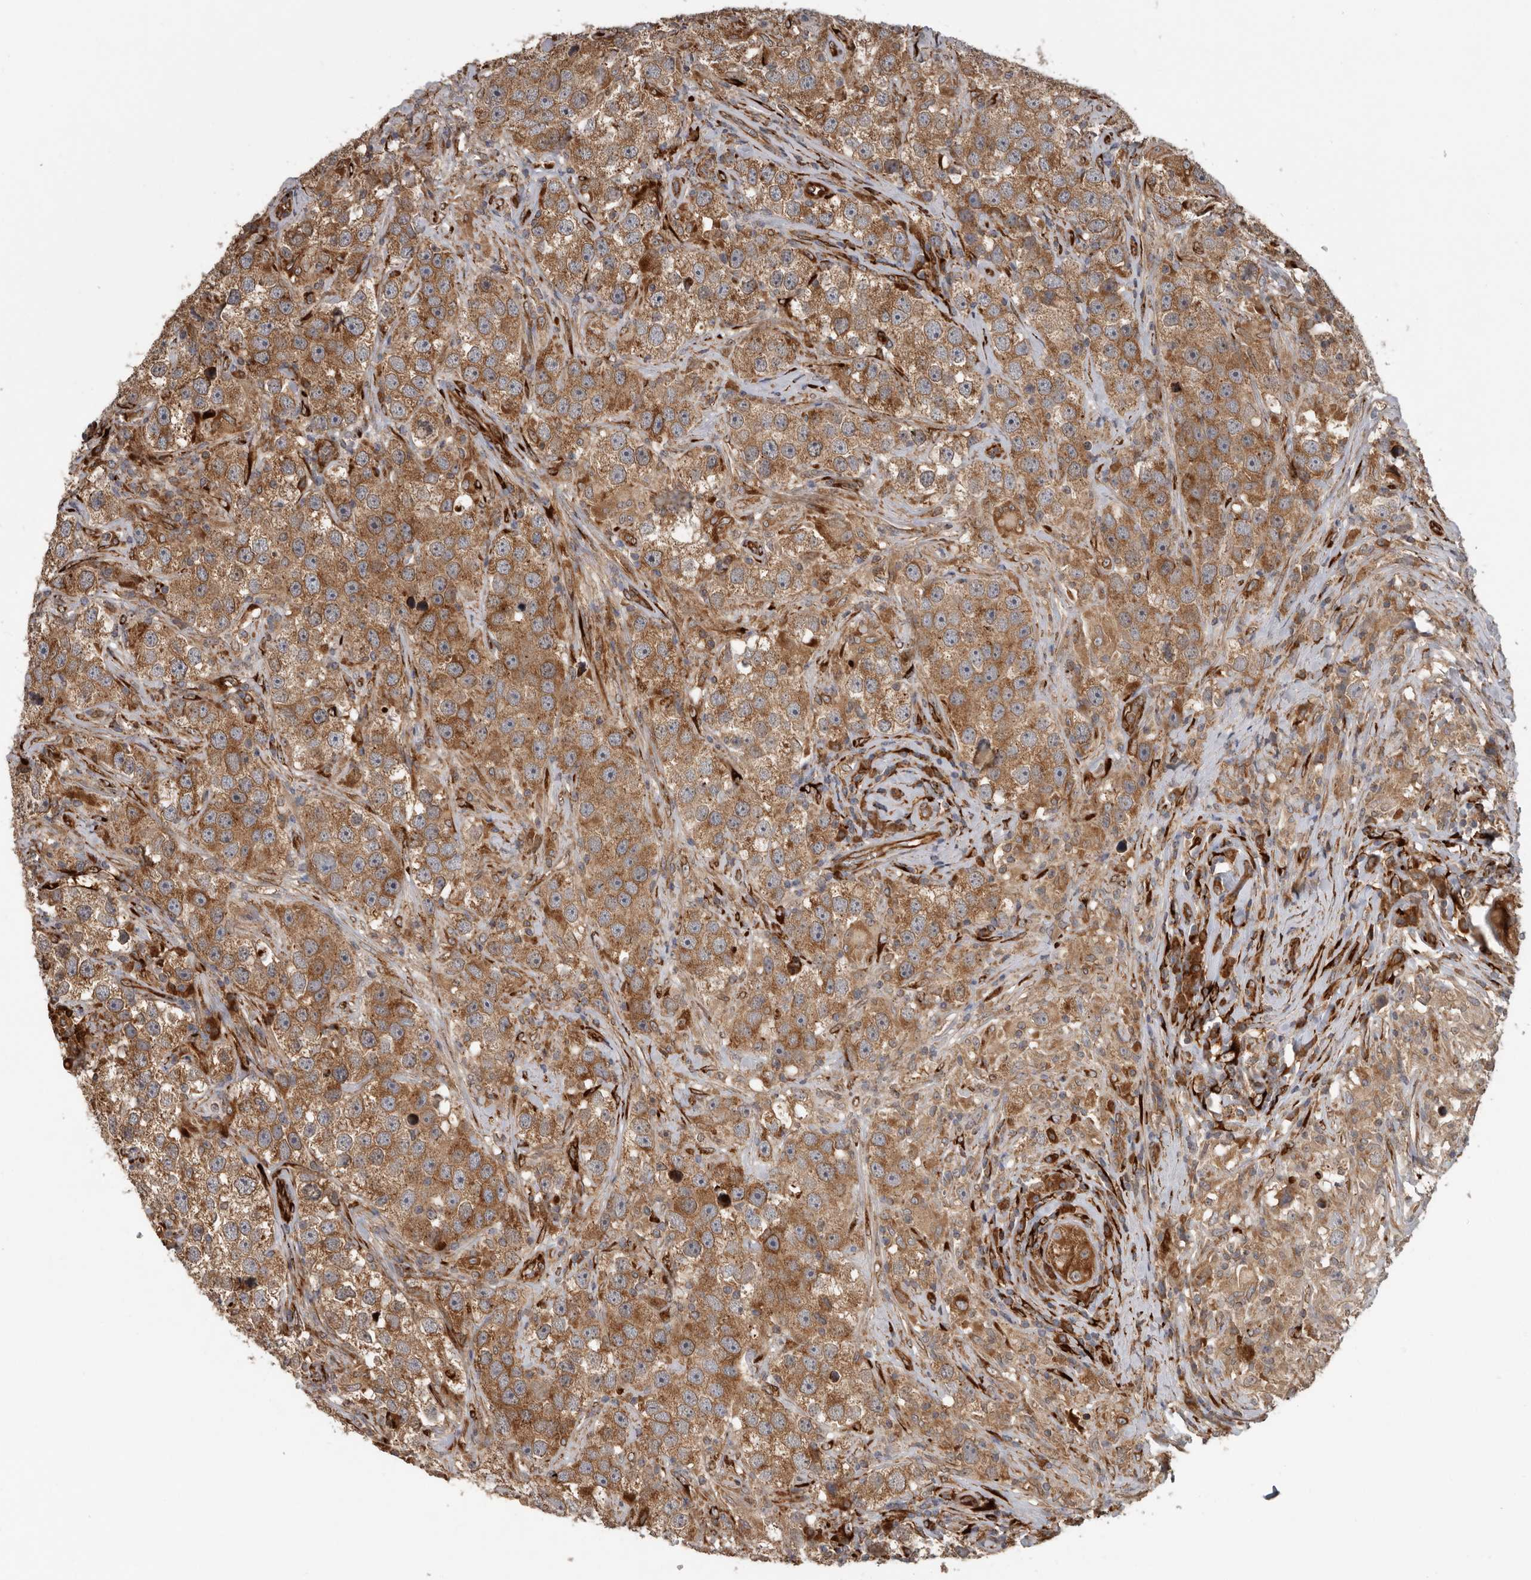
{"staining": {"intensity": "moderate", "quantity": ">75%", "location": "cytoplasmic/membranous"}, "tissue": "testis cancer", "cell_type": "Tumor cells", "image_type": "cancer", "snomed": [{"axis": "morphology", "description": "Seminoma, NOS"}, {"axis": "topography", "description": "Testis"}], "caption": "Protein expression analysis of seminoma (testis) exhibits moderate cytoplasmic/membranous positivity in approximately >75% of tumor cells.", "gene": "CEP350", "patient": {"sex": "male", "age": 49}}